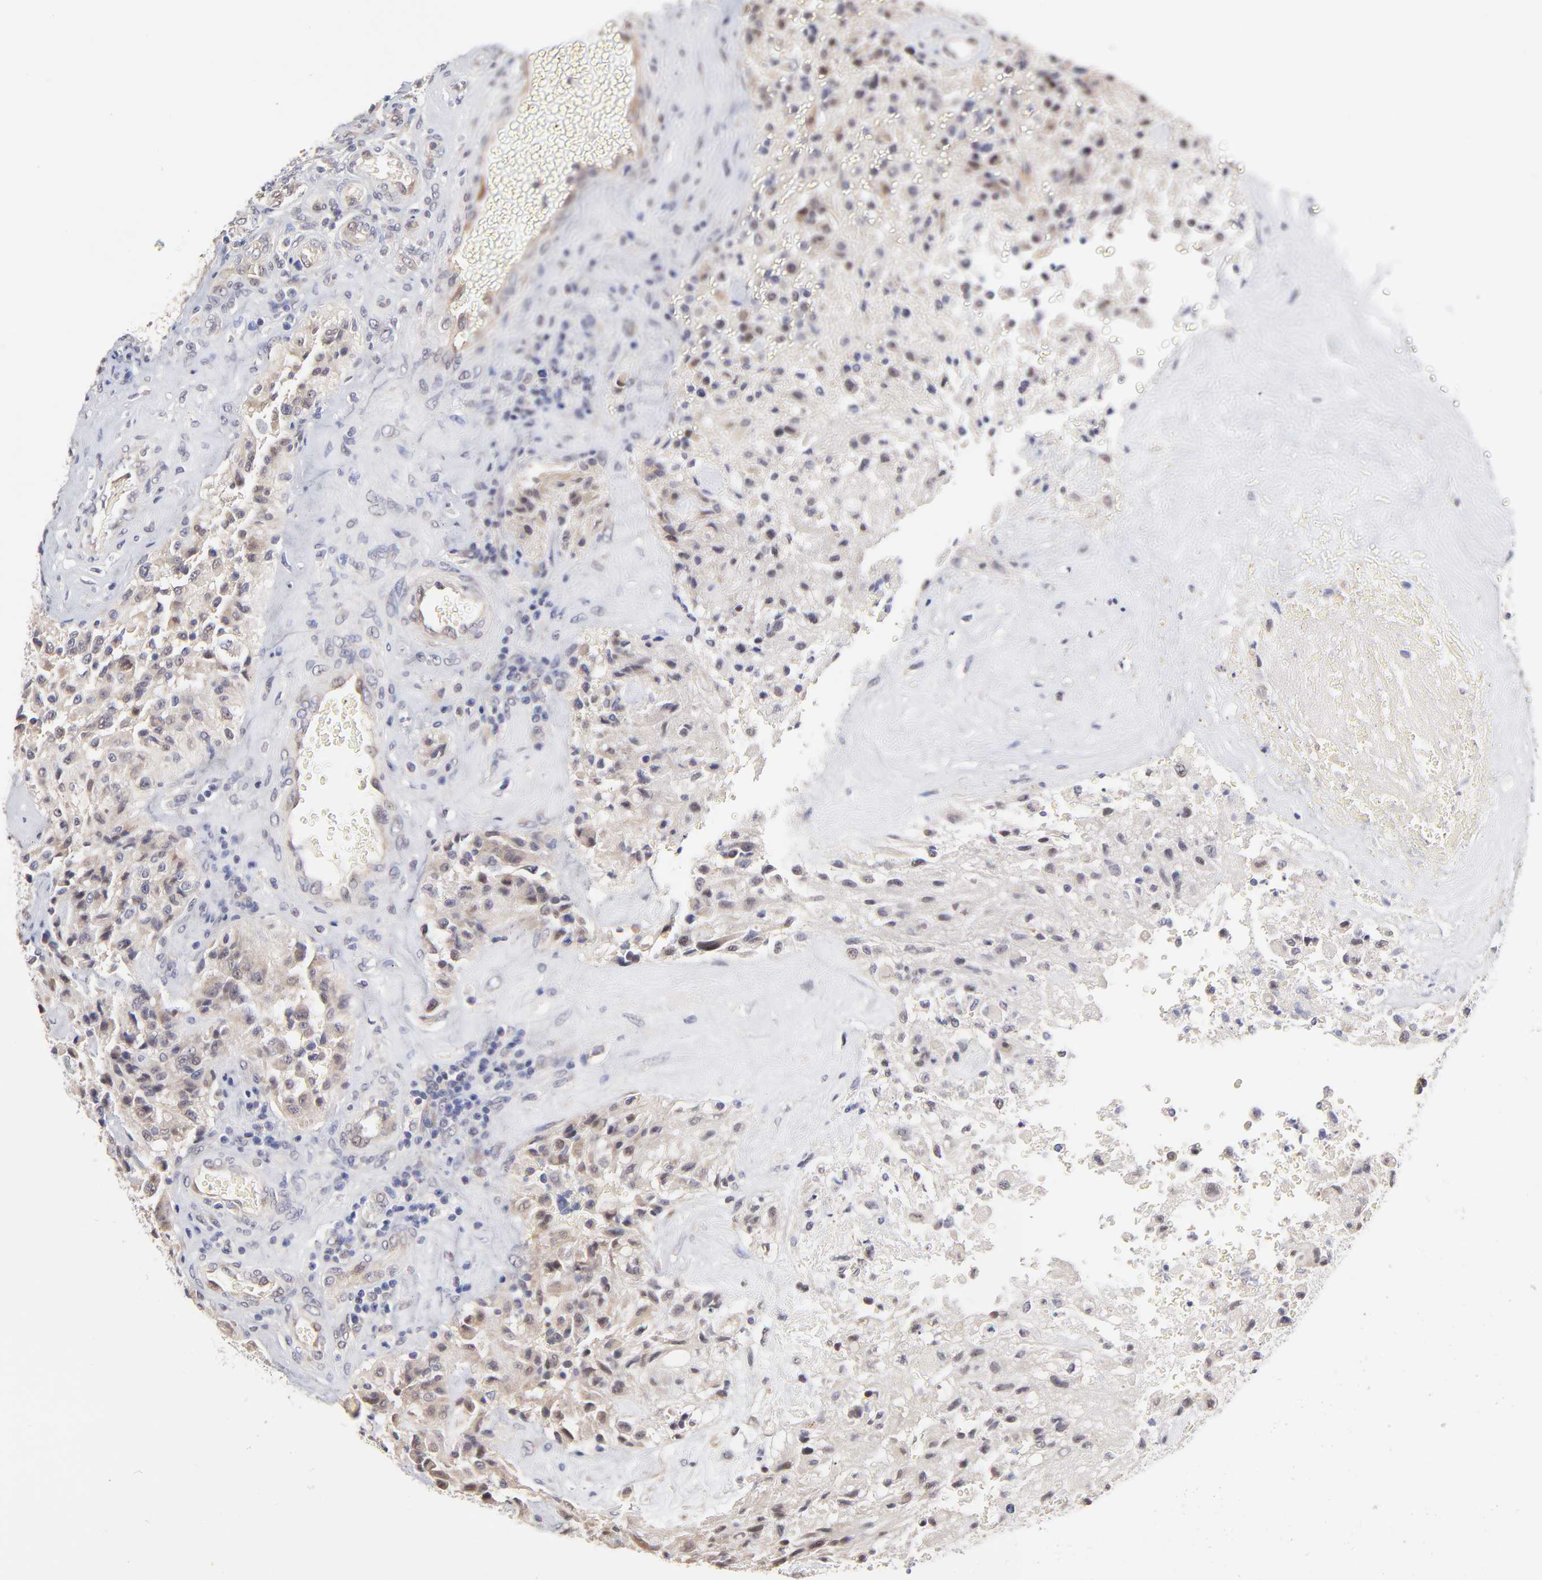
{"staining": {"intensity": "moderate", "quantity": ">75%", "location": "cytoplasmic/membranous"}, "tissue": "glioma", "cell_type": "Tumor cells", "image_type": "cancer", "snomed": [{"axis": "morphology", "description": "Normal tissue, NOS"}, {"axis": "morphology", "description": "Glioma, malignant, High grade"}, {"axis": "topography", "description": "Cerebral cortex"}], "caption": "Malignant glioma (high-grade) was stained to show a protein in brown. There is medium levels of moderate cytoplasmic/membranous expression in about >75% of tumor cells. The staining is performed using DAB brown chromogen to label protein expression. The nuclei are counter-stained blue using hematoxylin.", "gene": "ZNF10", "patient": {"sex": "male", "age": 56}}